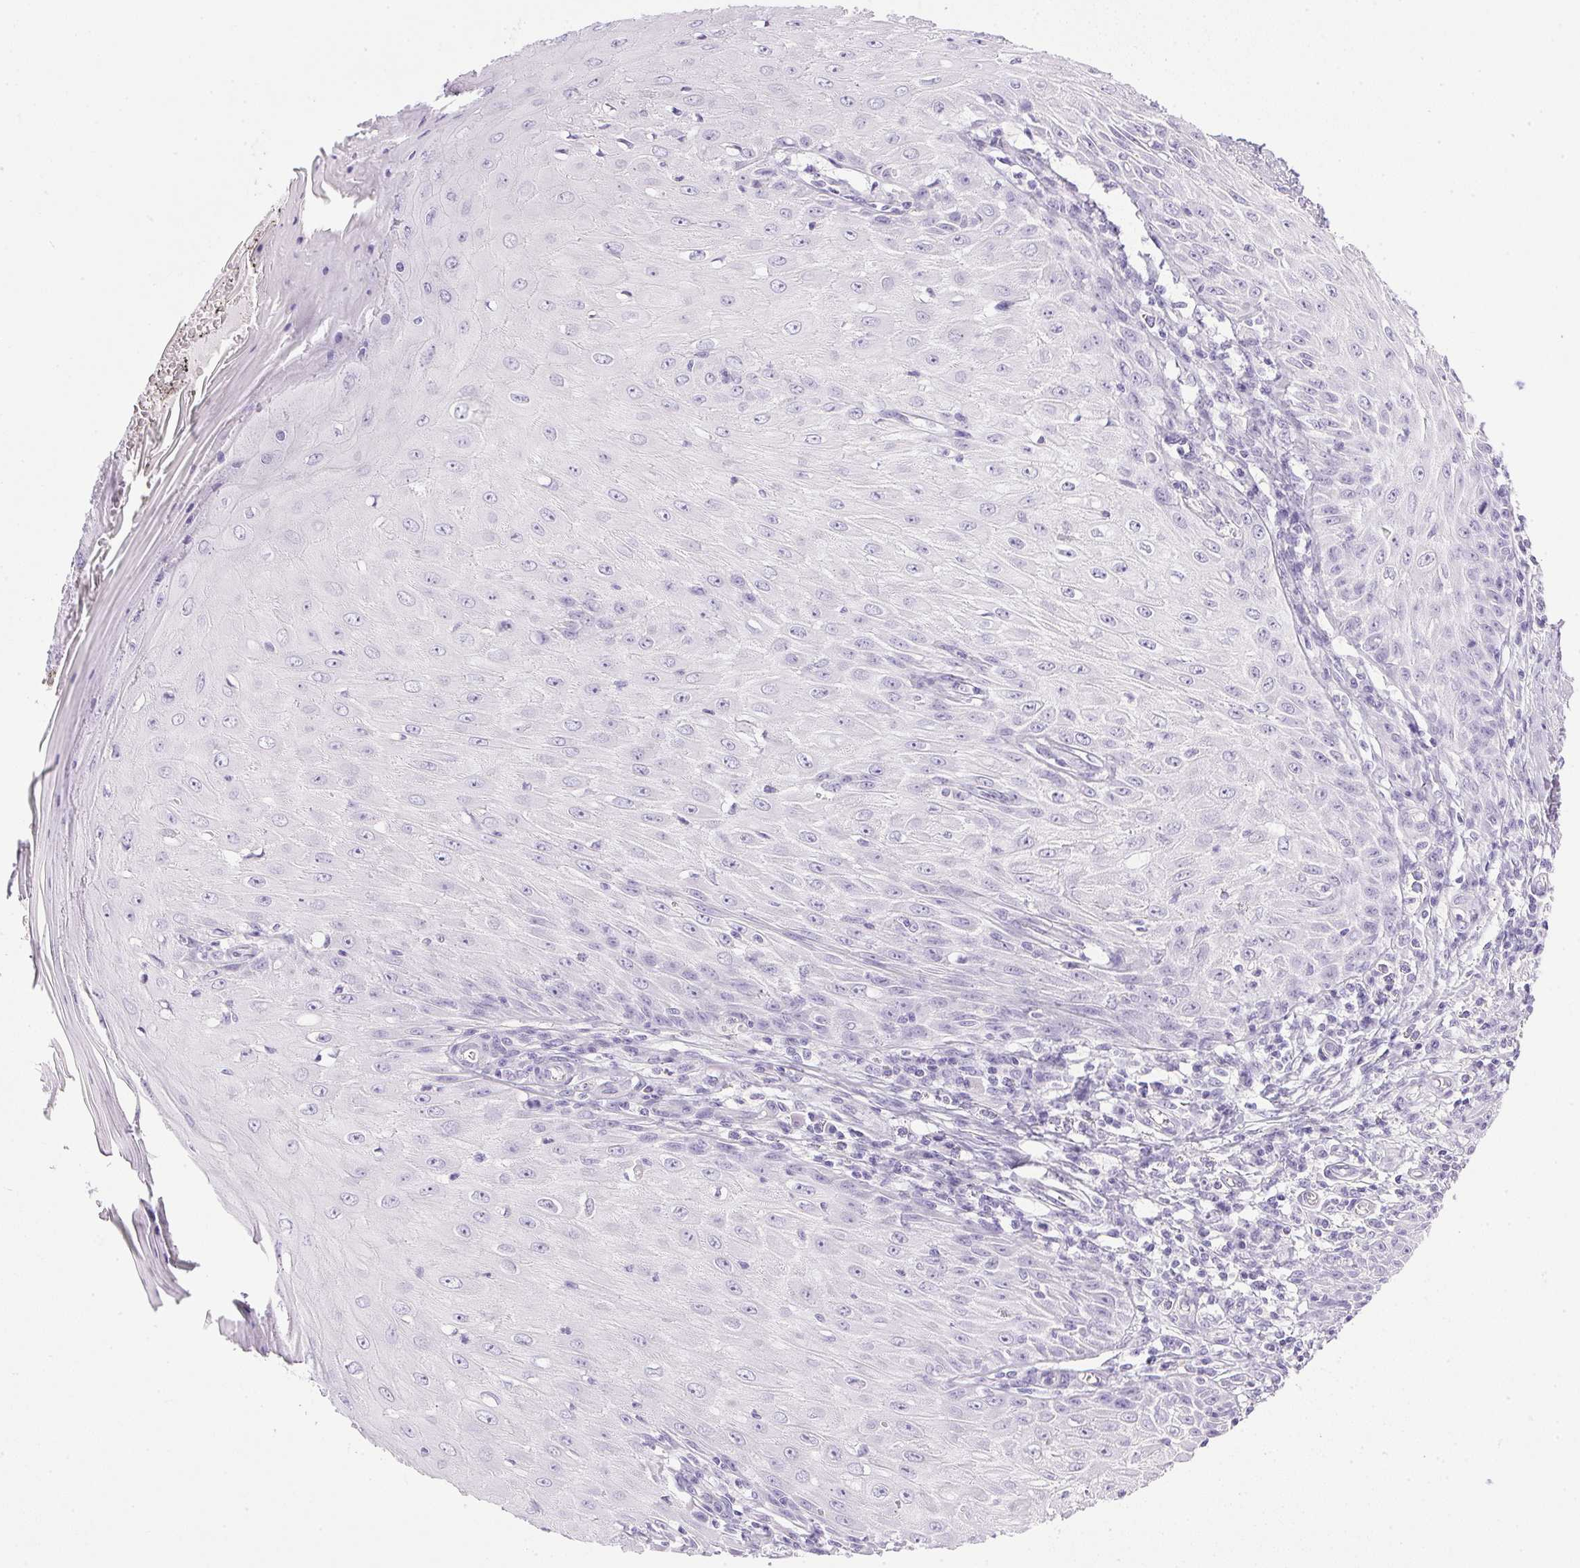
{"staining": {"intensity": "negative", "quantity": "none", "location": "none"}, "tissue": "skin cancer", "cell_type": "Tumor cells", "image_type": "cancer", "snomed": [{"axis": "morphology", "description": "Squamous cell carcinoma, NOS"}, {"axis": "topography", "description": "Skin"}], "caption": "Immunohistochemistry of human skin cancer exhibits no positivity in tumor cells.", "gene": "ATP6V0A4", "patient": {"sex": "female", "age": 73}}